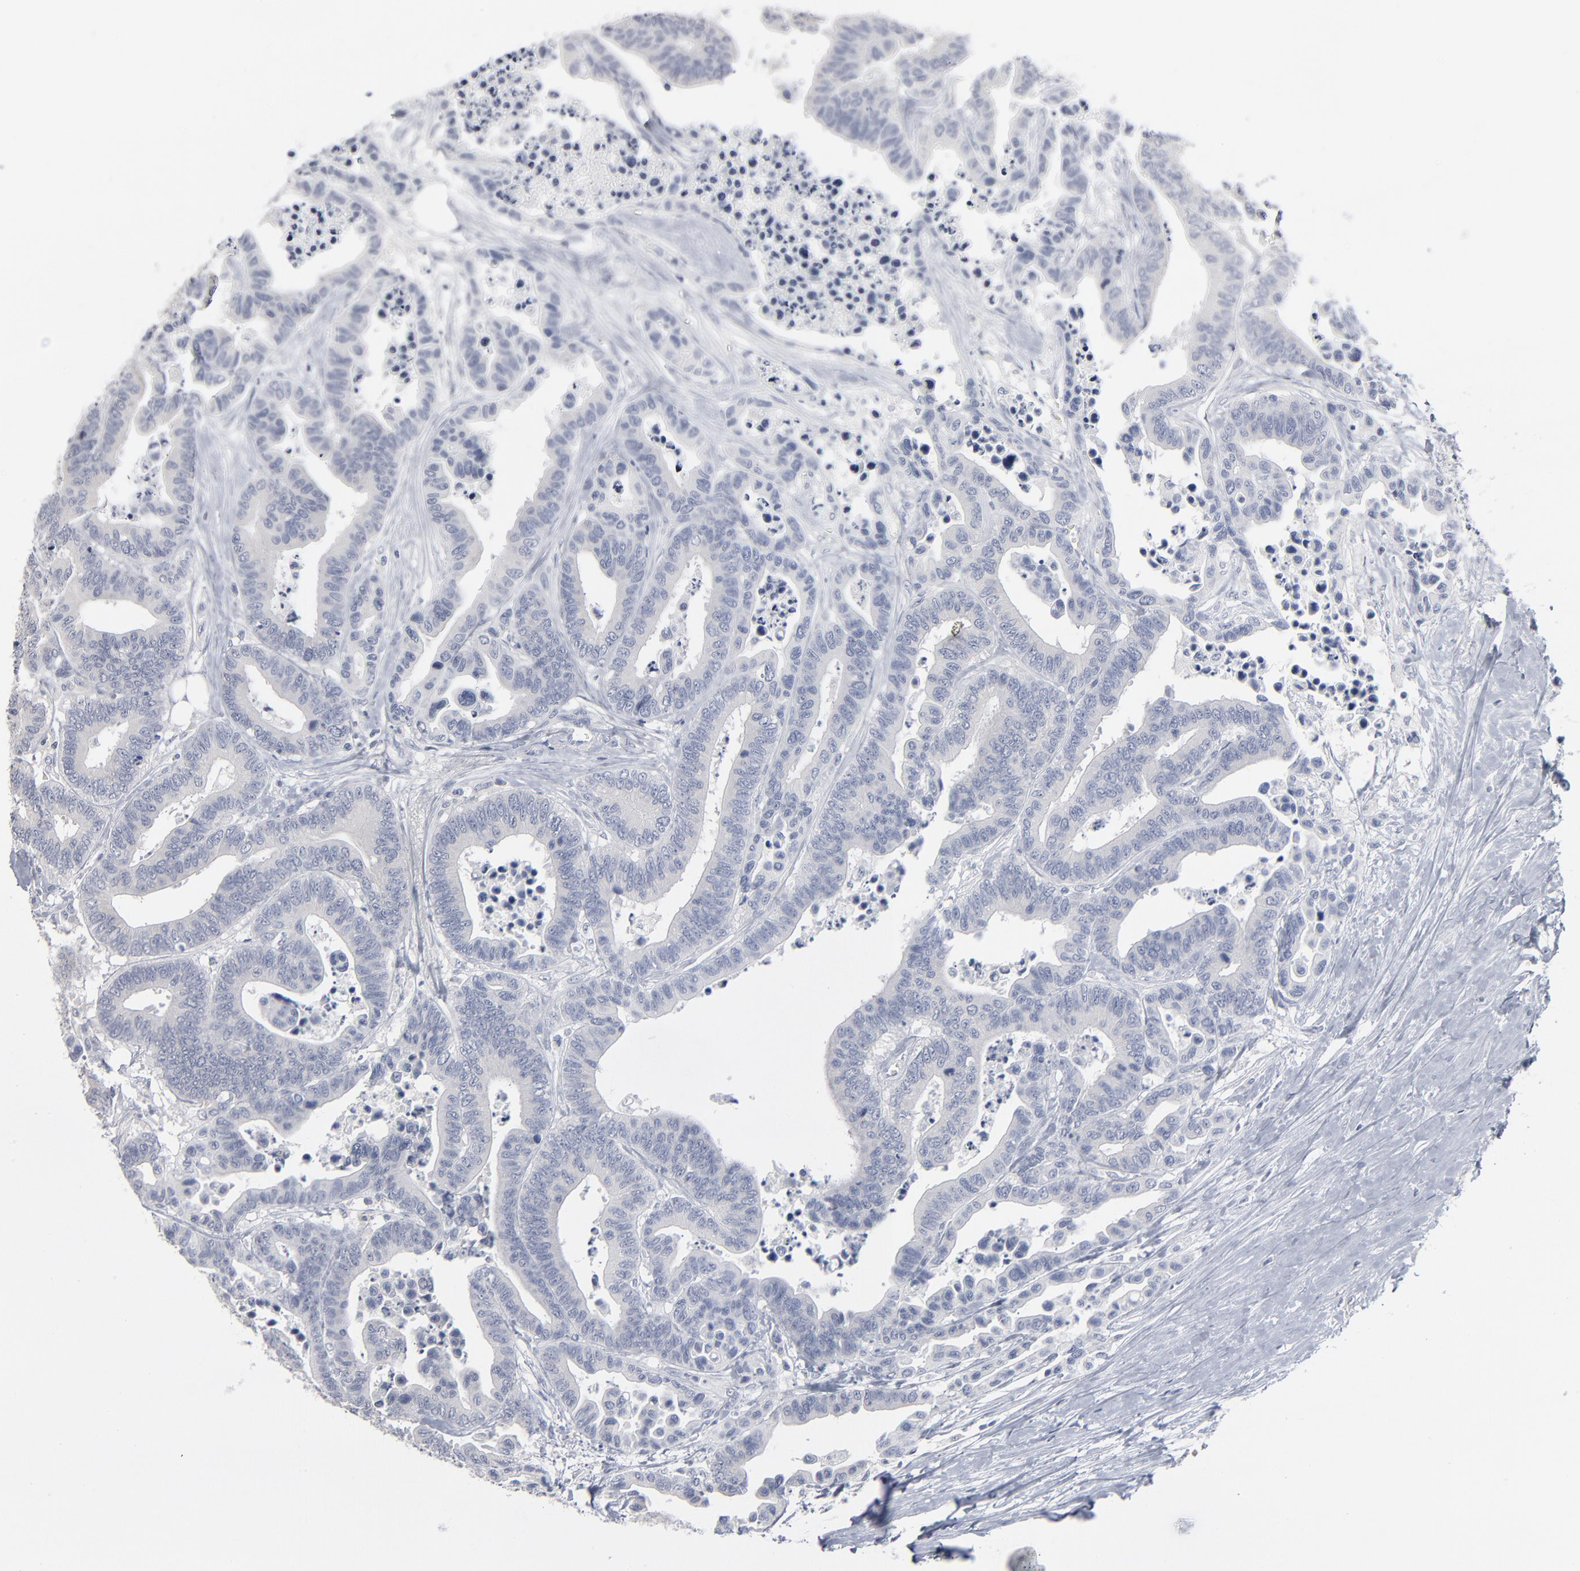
{"staining": {"intensity": "negative", "quantity": "none", "location": "none"}, "tissue": "colorectal cancer", "cell_type": "Tumor cells", "image_type": "cancer", "snomed": [{"axis": "morphology", "description": "Adenocarcinoma, NOS"}, {"axis": "topography", "description": "Colon"}], "caption": "DAB immunohistochemical staining of colorectal cancer (adenocarcinoma) shows no significant staining in tumor cells.", "gene": "PAGE1", "patient": {"sex": "male", "age": 82}}